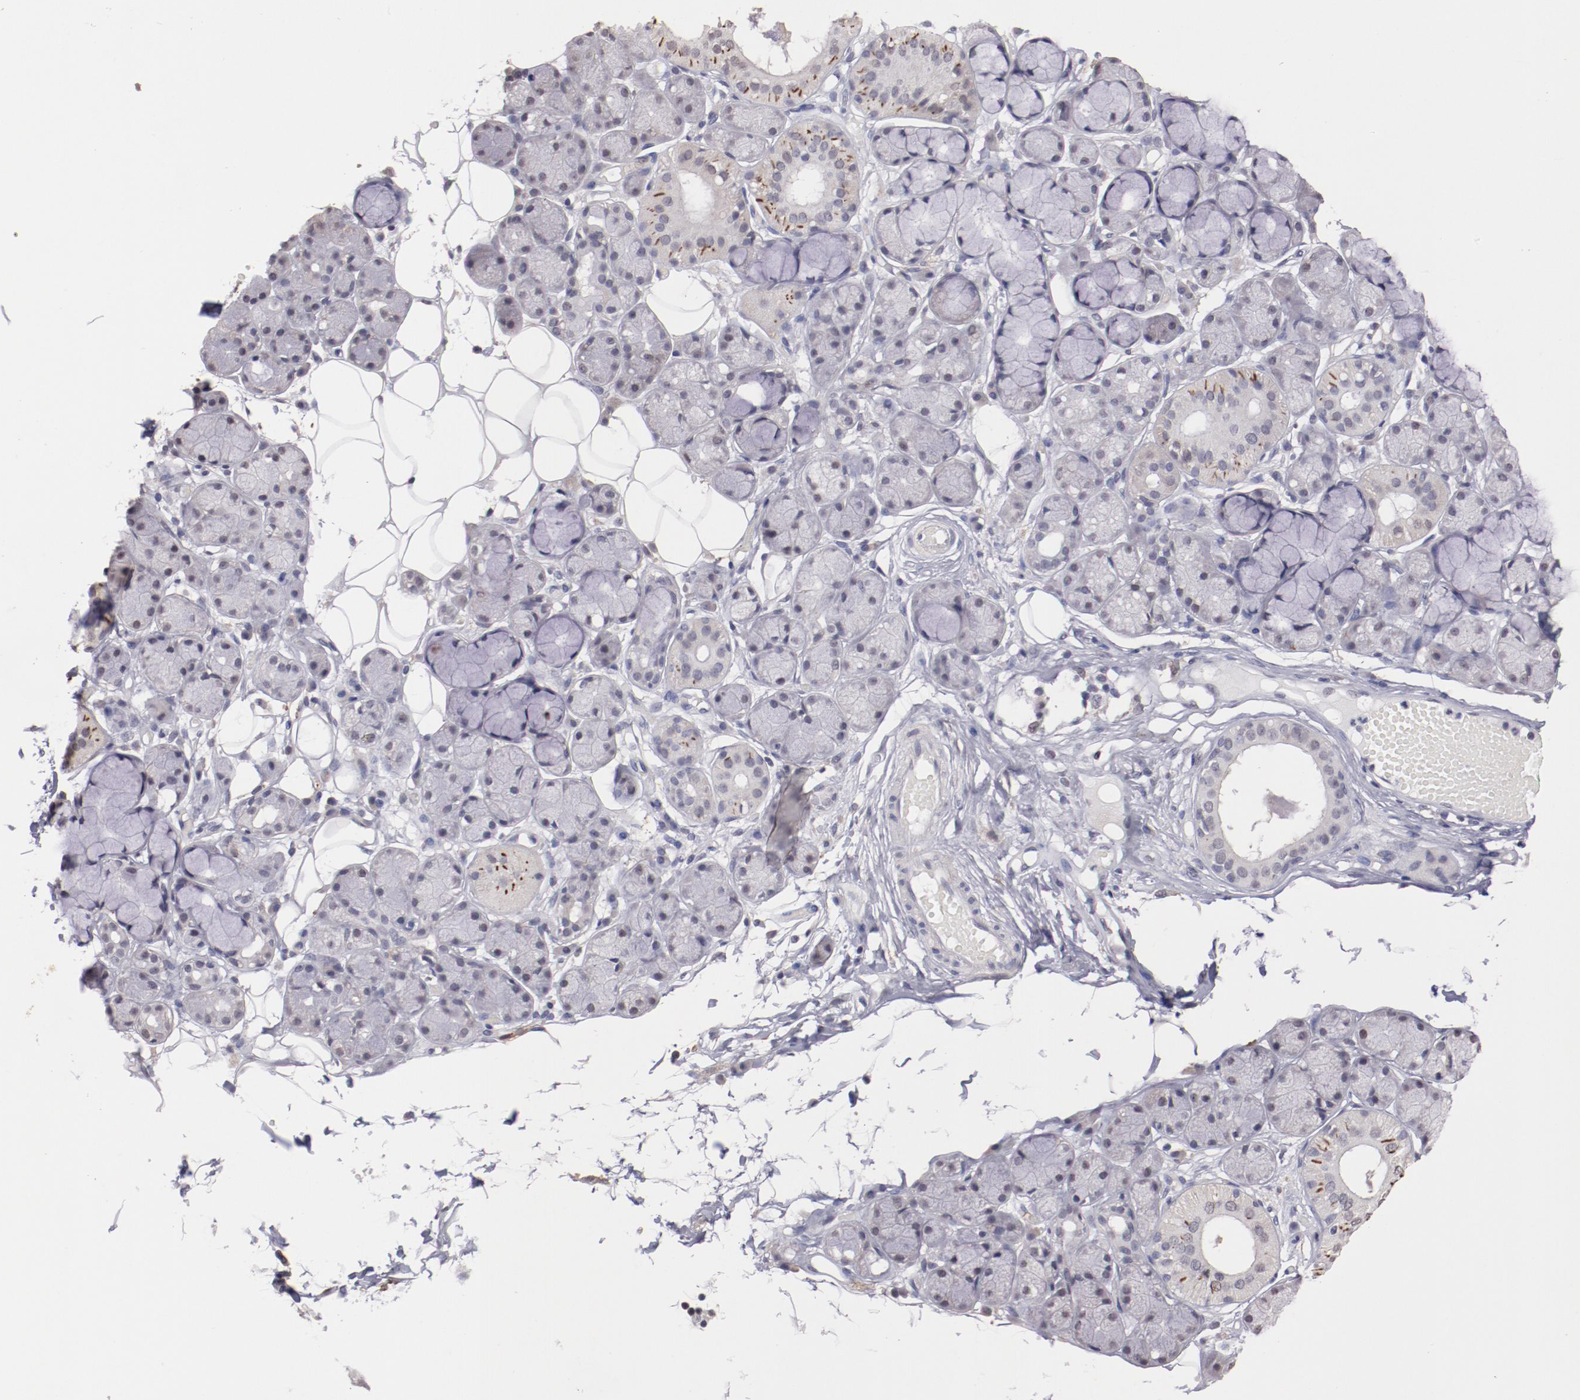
{"staining": {"intensity": "moderate", "quantity": "<25%", "location": "cytoplasmic/membranous,nuclear"}, "tissue": "salivary gland", "cell_type": "Glandular cells", "image_type": "normal", "snomed": [{"axis": "morphology", "description": "Normal tissue, NOS"}, {"axis": "topography", "description": "Skeletal muscle"}, {"axis": "topography", "description": "Oral tissue"}, {"axis": "topography", "description": "Salivary gland"}, {"axis": "topography", "description": "Peripheral nerve tissue"}], "caption": "Brown immunohistochemical staining in unremarkable human salivary gland exhibits moderate cytoplasmic/membranous,nuclear expression in approximately <25% of glandular cells.", "gene": "NRXN3", "patient": {"sex": "male", "age": 54}}